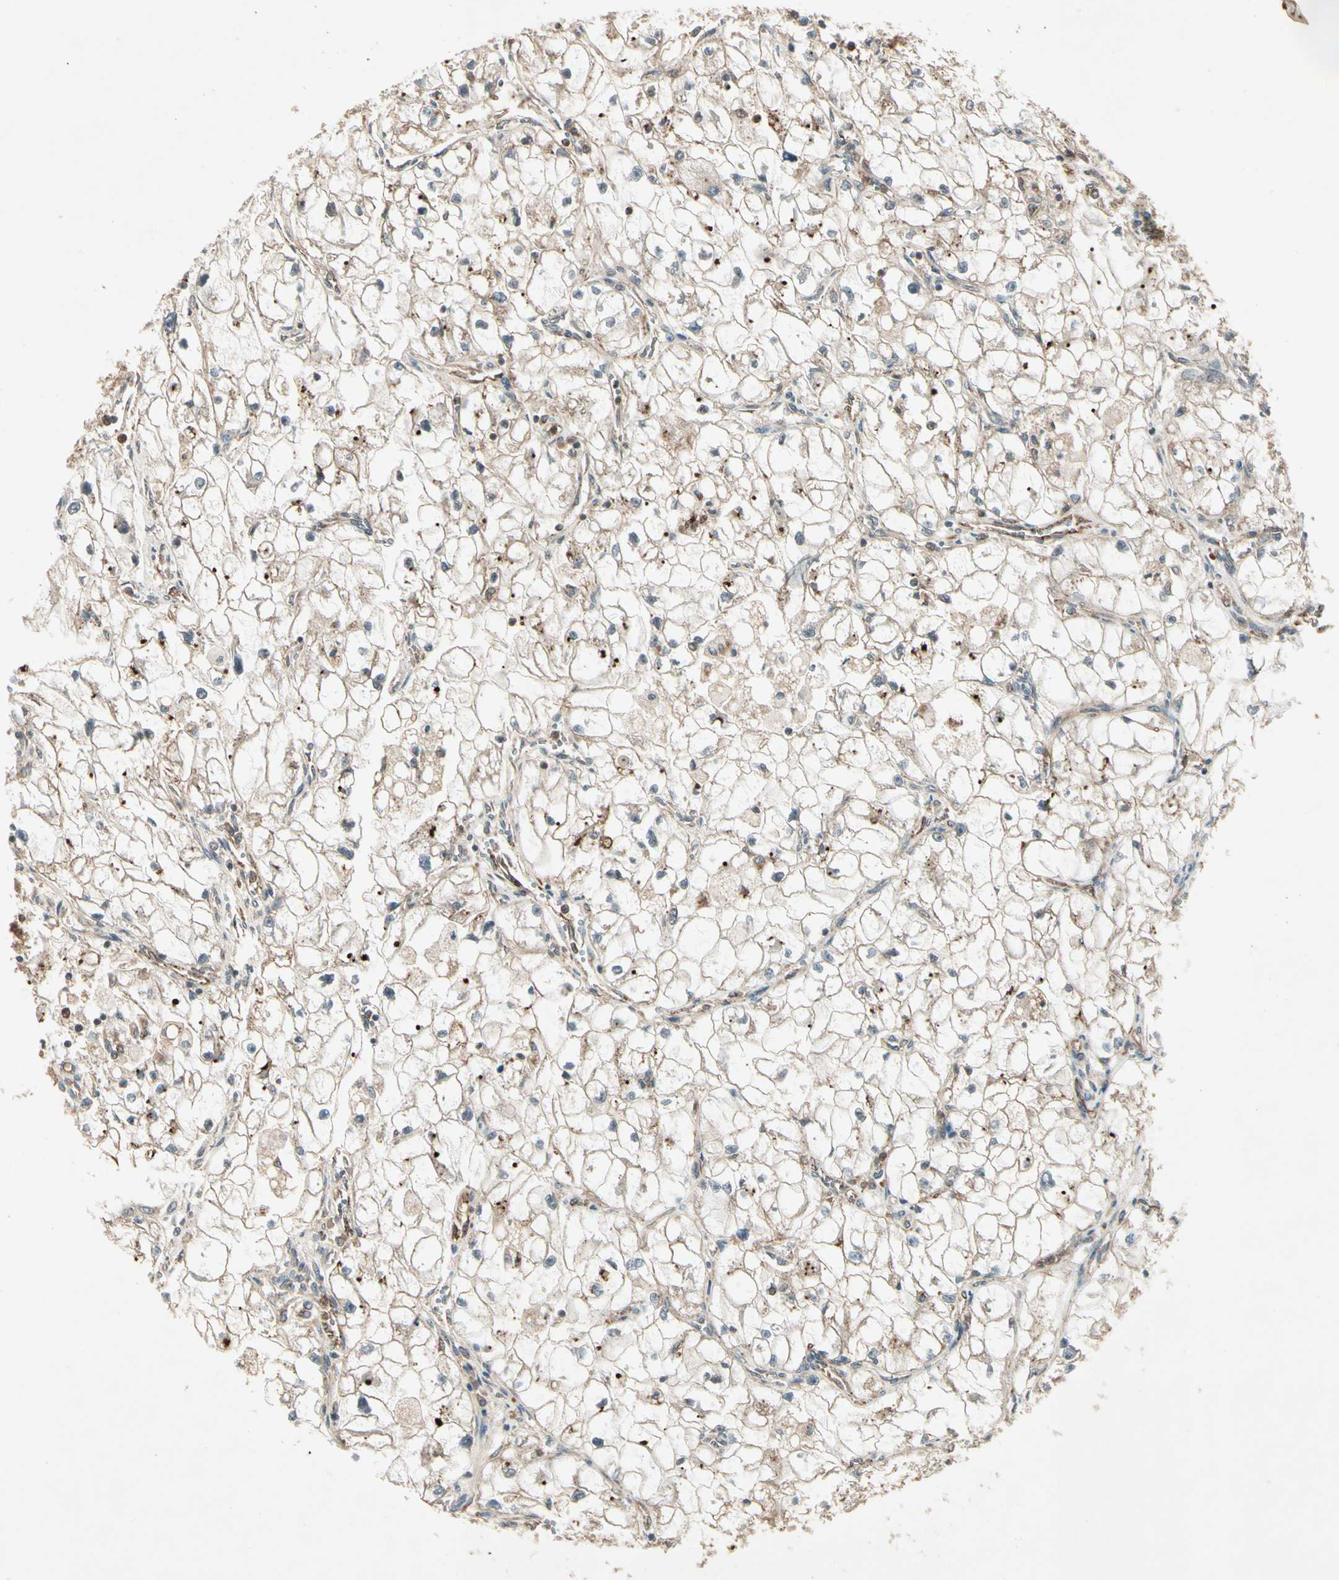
{"staining": {"intensity": "weak", "quantity": ">75%", "location": "cytoplasmic/membranous"}, "tissue": "renal cancer", "cell_type": "Tumor cells", "image_type": "cancer", "snomed": [{"axis": "morphology", "description": "Adenocarcinoma, NOS"}, {"axis": "topography", "description": "Kidney"}], "caption": "Approximately >75% of tumor cells in human renal adenocarcinoma exhibit weak cytoplasmic/membranous protein expression as visualized by brown immunohistochemical staining.", "gene": "FLOT1", "patient": {"sex": "female", "age": 70}}